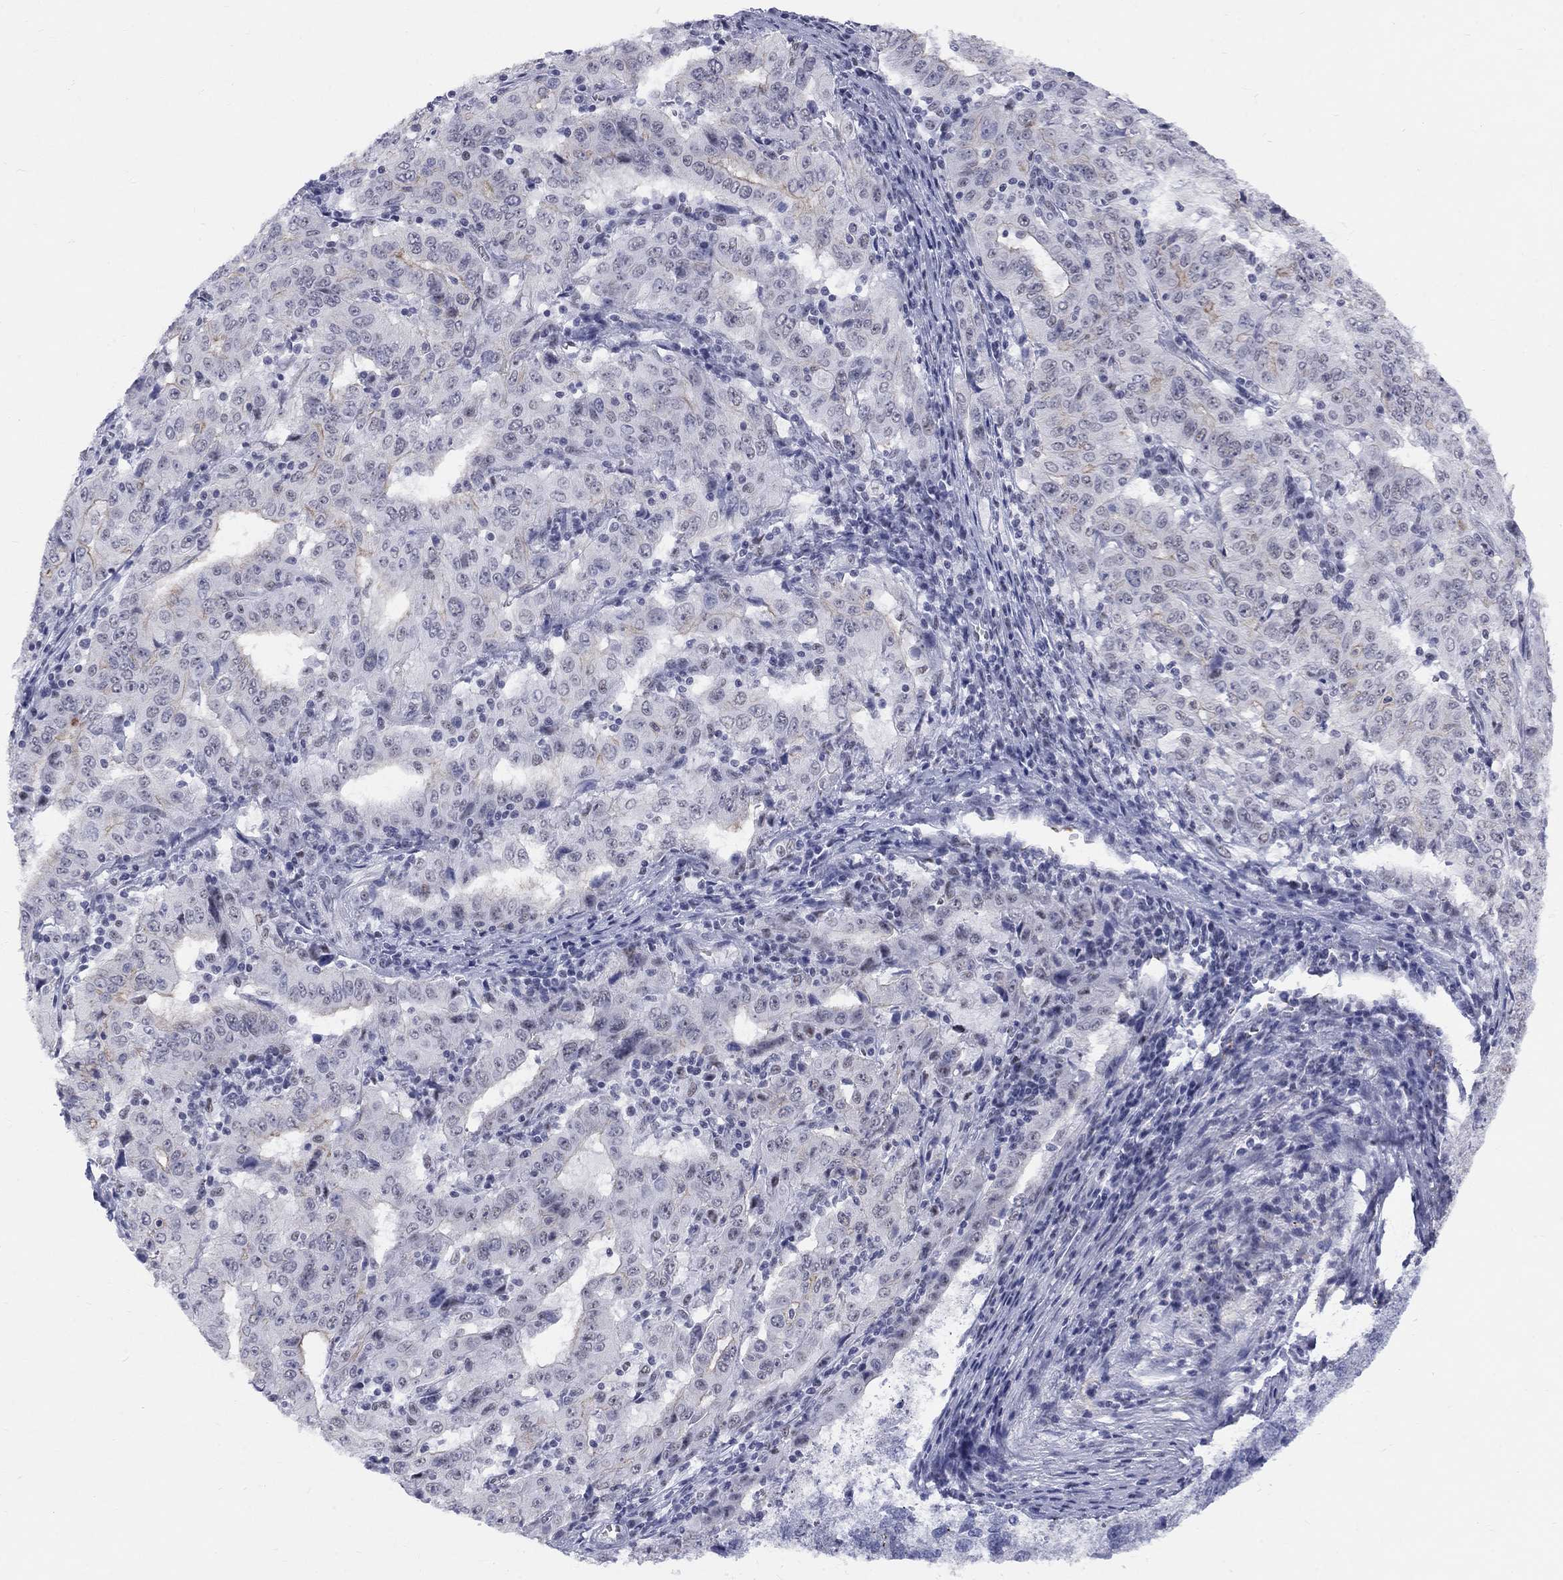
{"staining": {"intensity": "weak", "quantity": "<25%", "location": "cytoplasmic/membranous"}, "tissue": "pancreatic cancer", "cell_type": "Tumor cells", "image_type": "cancer", "snomed": [{"axis": "morphology", "description": "Adenocarcinoma, NOS"}, {"axis": "topography", "description": "Pancreas"}], "caption": "Immunohistochemistry of pancreatic adenocarcinoma displays no staining in tumor cells. Nuclei are stained in blue.", "gene": "DMTN", "patient": {"sex": "male", "age": 63}}